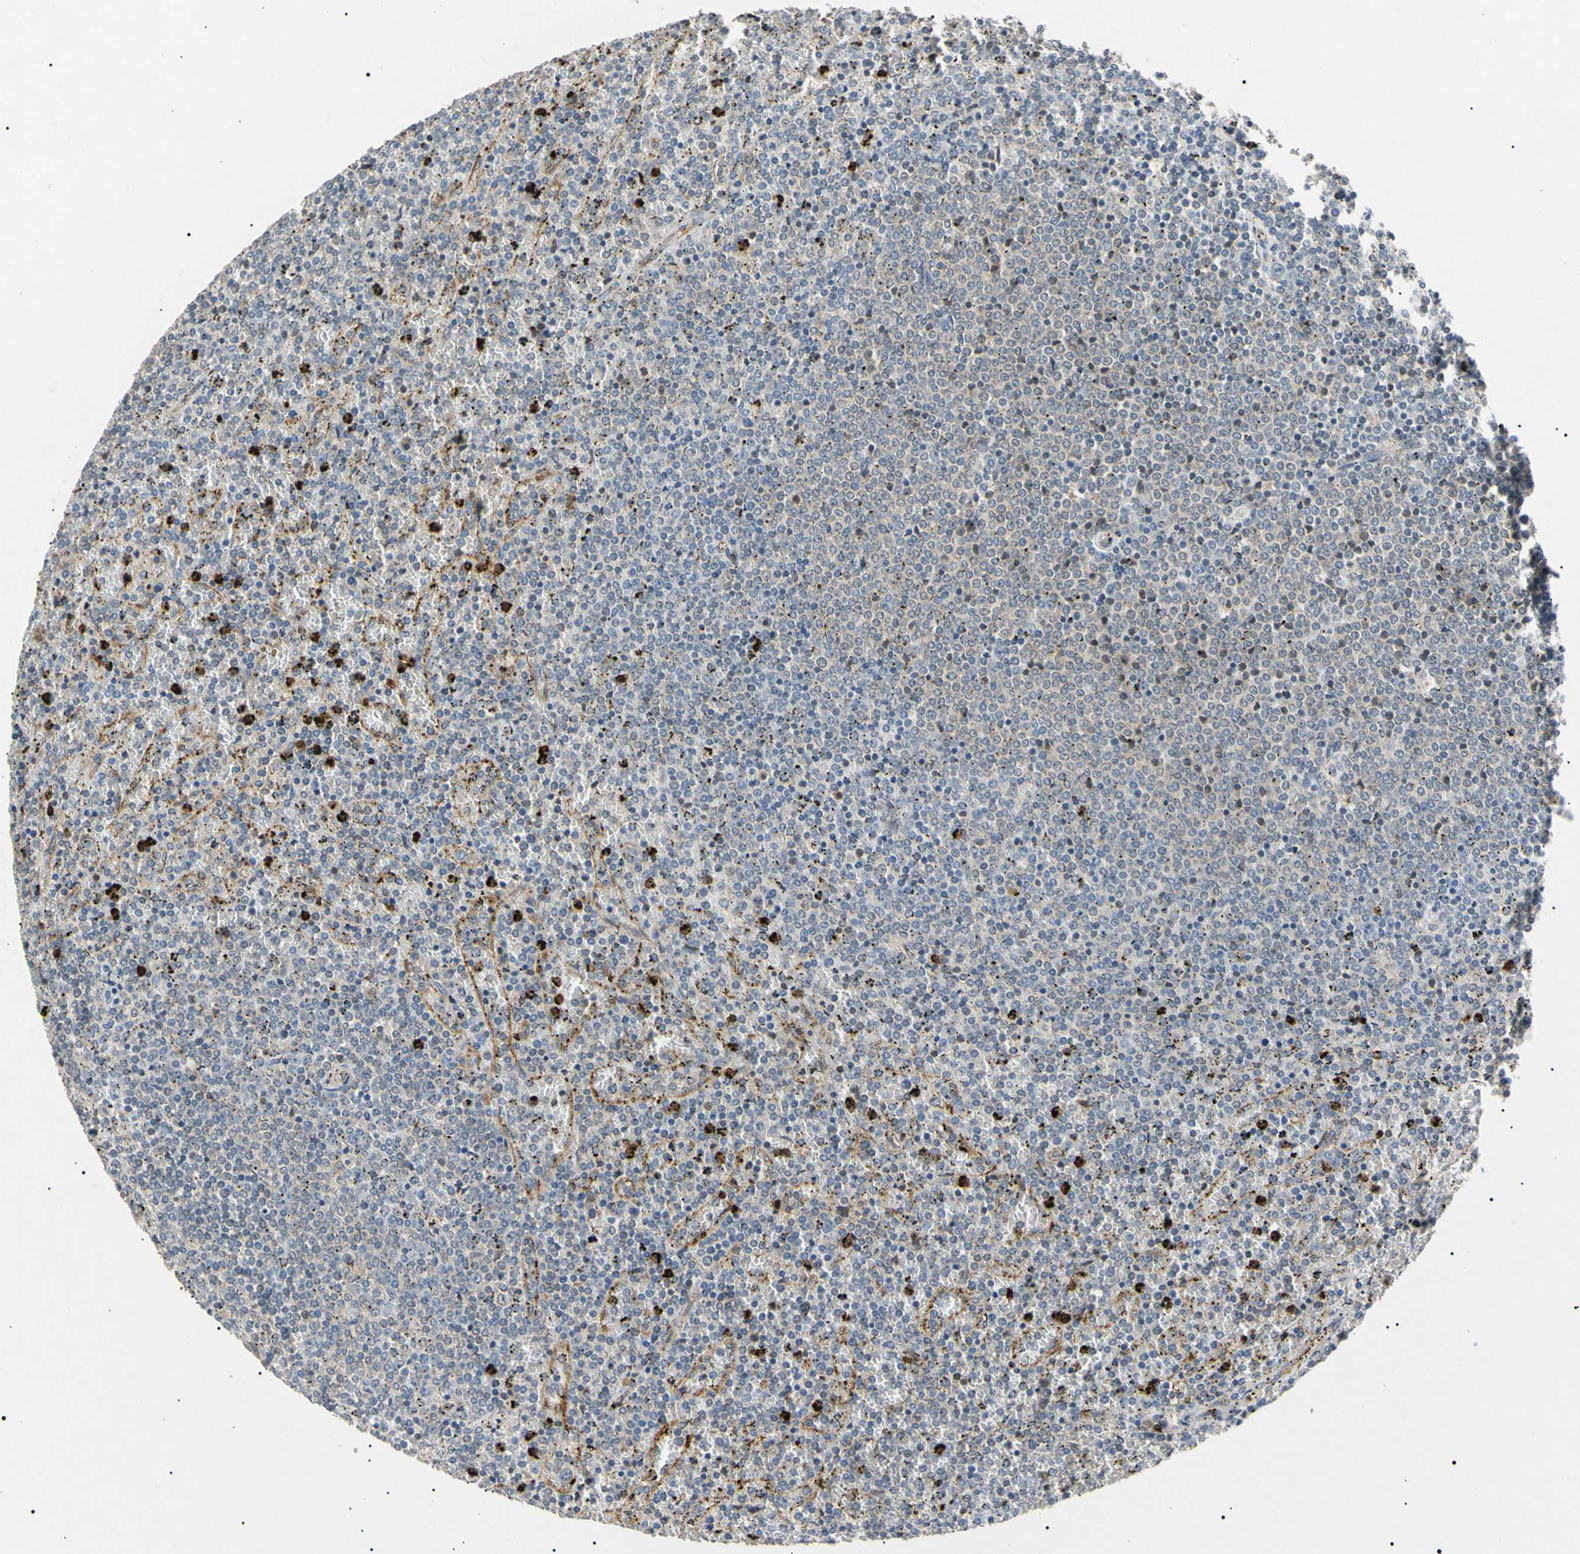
{"staining": {"intensity": "negative", "quantity": "none", "location": "none"}, "tissue": "lymphoma", "cell_type": "Tumor cells", "image_type": "cancer", "snomed": [{"axis": "morphology", "description": "Malignant lymphoma, non-Hodgkin's type, Low grade"}, {"axis": "topography", "description": "Spleen"}], "caption": "Immunohistochemical staining of human low-grade malignant lymphoma, non-Hodgkin's type shows no significant expression in tumor cells.", "gene": "TUBB4A", "patient": {"sex": "female", "age": 77}}